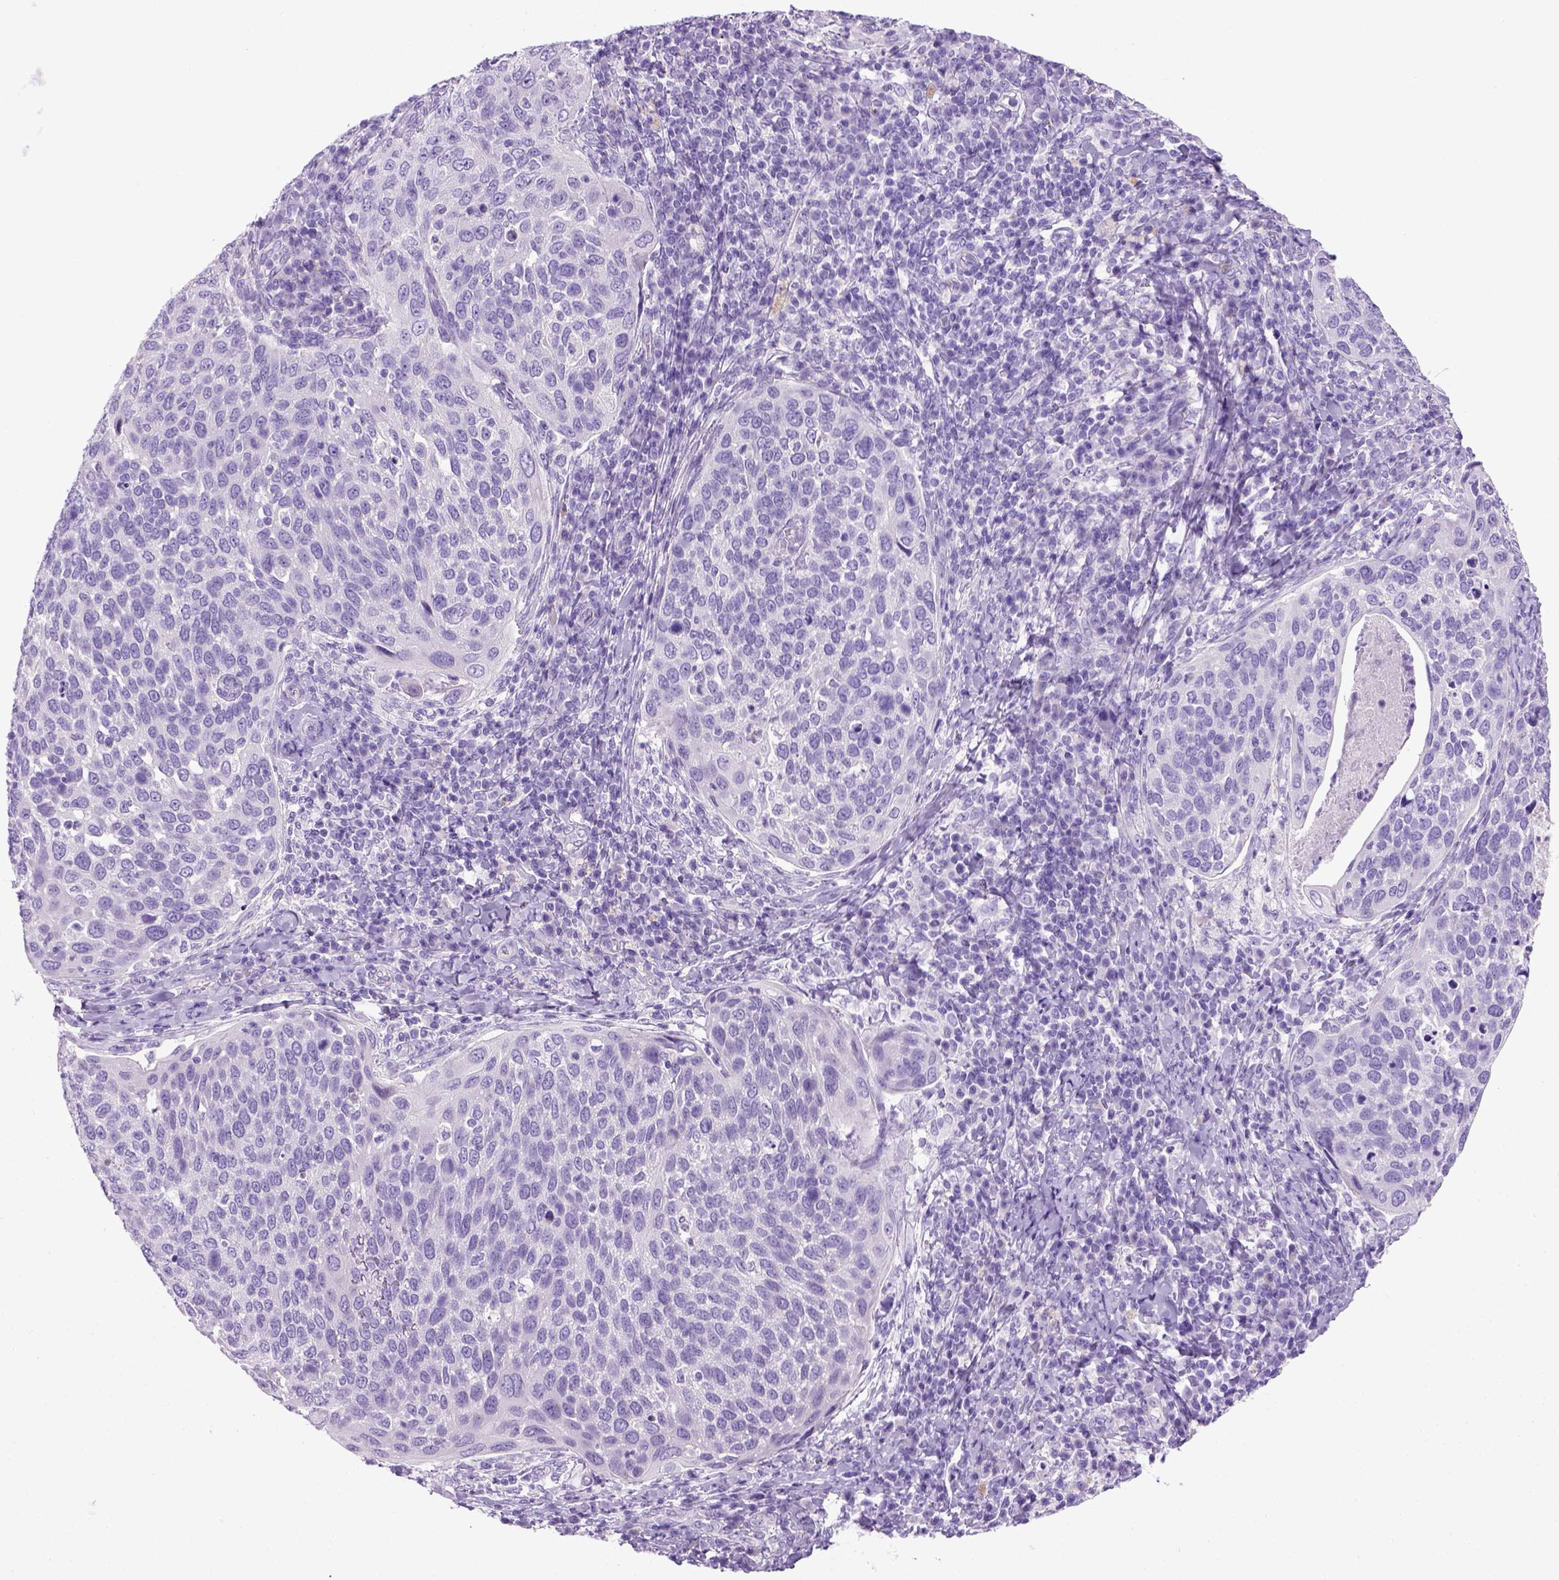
{"staining": {"intensity": "negative", "quantity": "none", "location": "none"}, "tissue": "cervical cancer", "cell_type": "Tumor cells", "image_type": "cancer", "snomed": [{"axis": "morphology", "description": "Squamous cell carcinoma, NOS"}, {"axis": "topography", "description": "Cervix"}], "caption": "An immunohistochemistry micrograph of squamous cell carcinoma (cervical) is shown. There is no staining in tumor cells of squamous cell carcinoma (cervical).", "gene": "KRT71", "patient": {"sex": "female", "age": 54}}